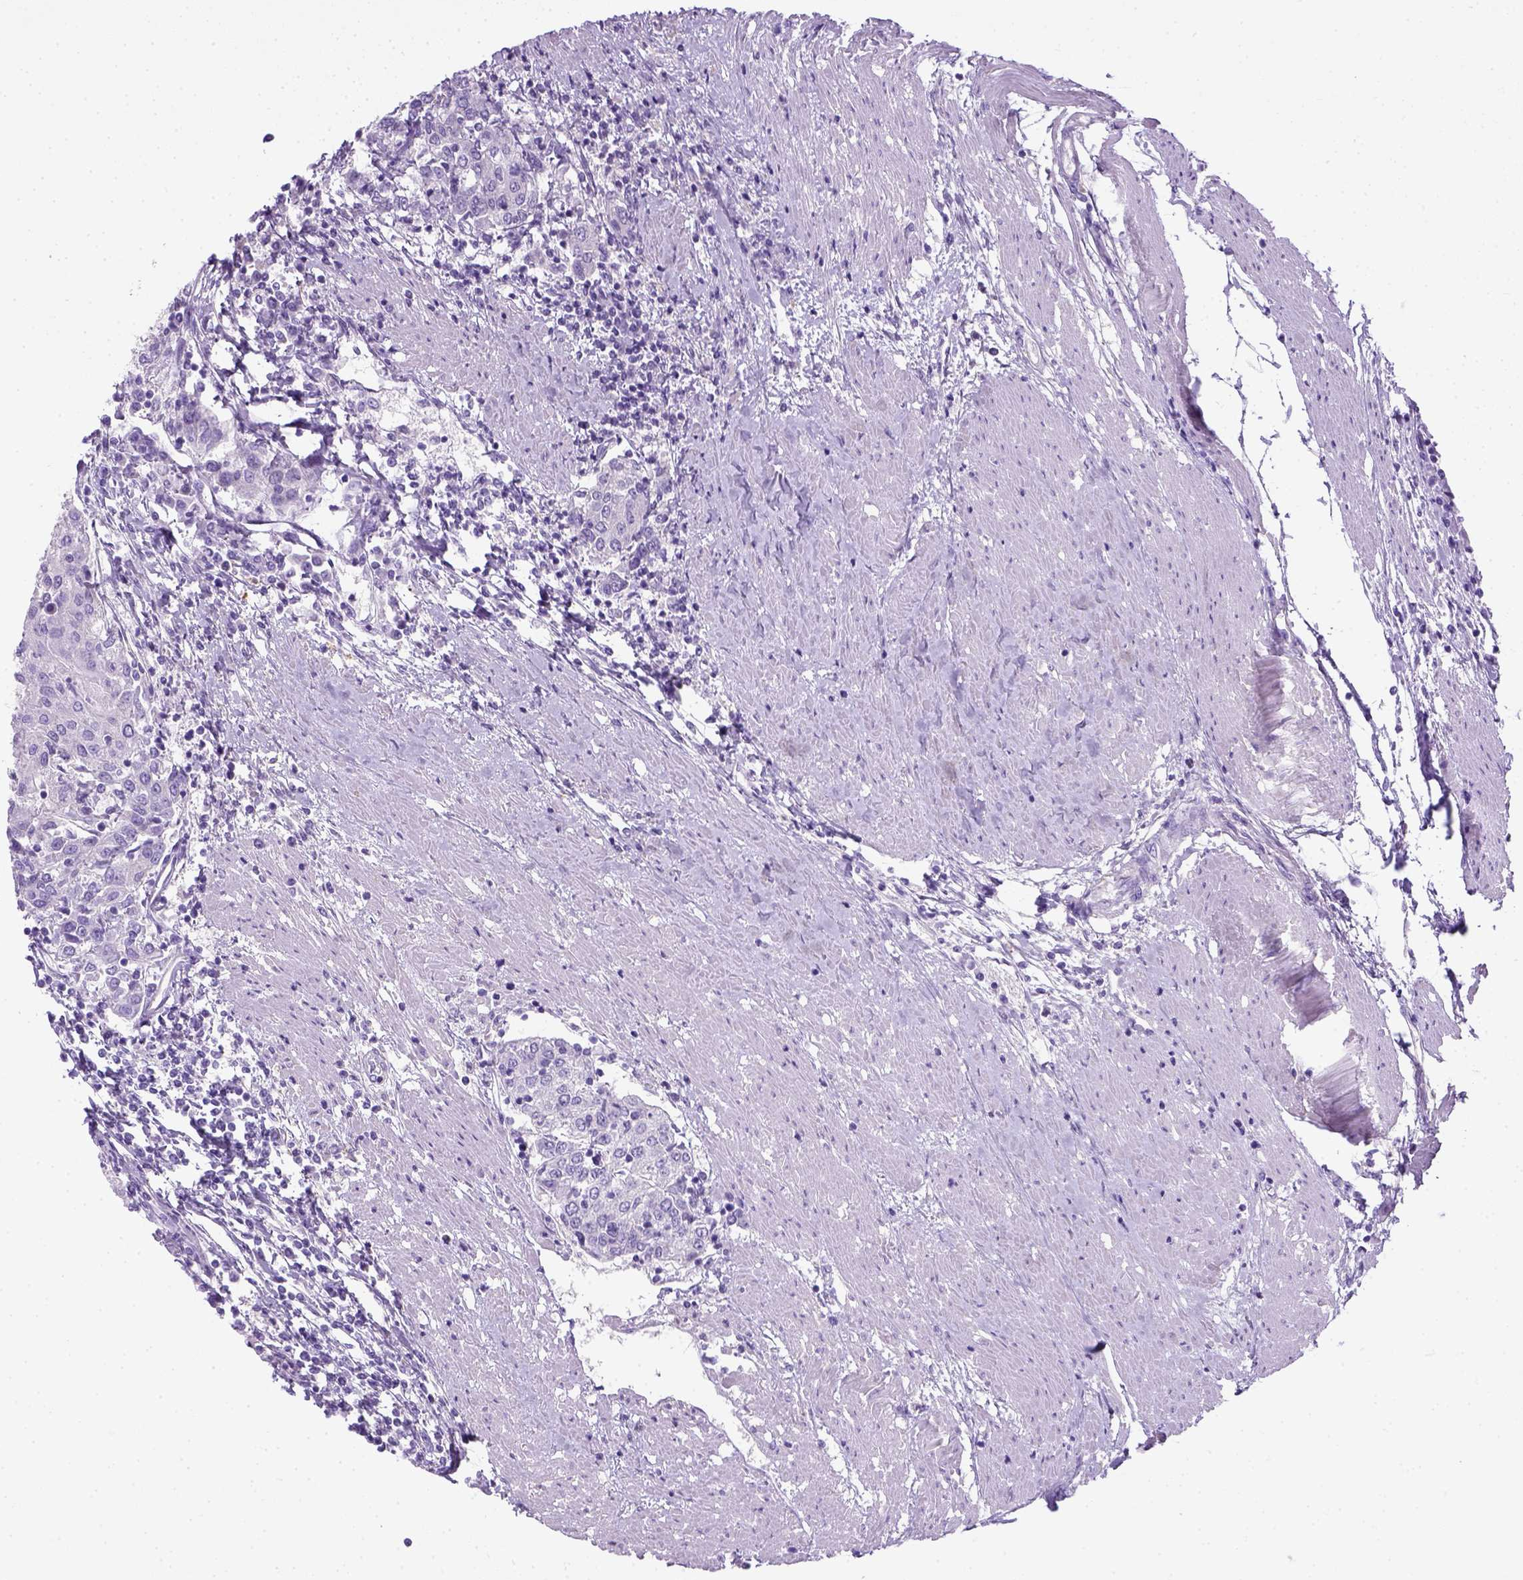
{"staining": {"intensity": "negative", "quantity": "none", "location": "none"}, "tissue": "urothelial cancer", "cell_type": "Tumor cells", "image_type": "cancer", "snomed": [{"axis": "morphology", "description": "Urothelial carcinoma, High grade"}, {"axis": "topography", "description": "Urinary bladder"}], "caption": "The immunohistochemistry (IHC) photomicrograph has no significant positivity in tumor cells of urothelial cancer tissue. Nuclei are stained in blue.", "gene": "KRT71", "patient": {"sex": "female", "age": 85}}